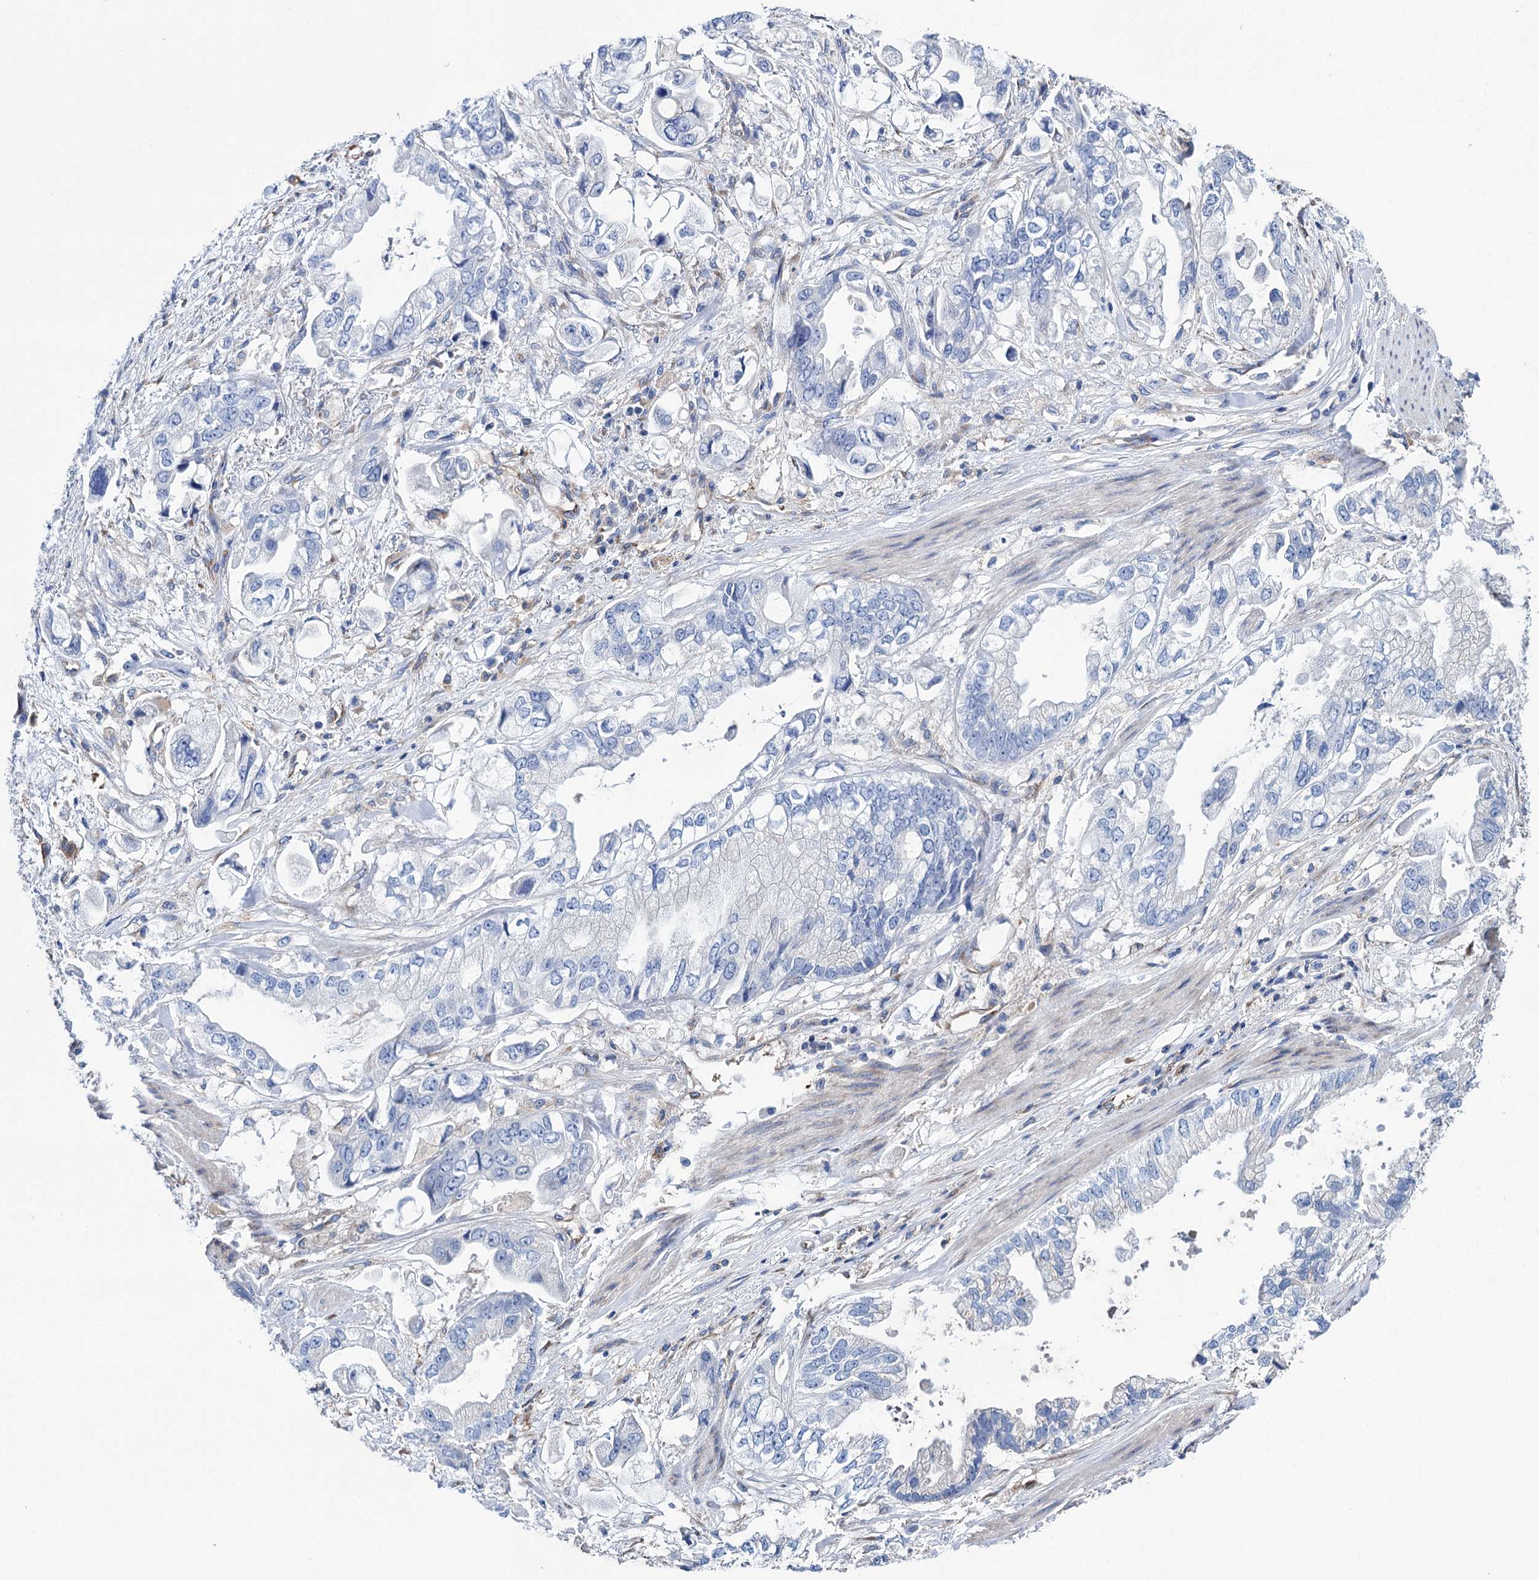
{"staining": {"intensity": "negative", "quantity": "none", "location": "none"}, "tissue": "stomach cancer", "cell_type": "Tumor cells", "image_type": "cancer", "snomed": [{"axis": "morphology", "description": "Adenocarcinoma, NOS"}, {"axis": "topography", "description": "Stomach"}], "caption": "A high-resolution image shows immunohistochemistry staining of stomach cancer, which displays no significant expression in tumor cells. Brightfield microscopy of IHC stained with DAB (brown) and hematoxylin (blue), captured at high magnification.", "gene": "SCPEP1", "patient": {"sex": "male", "age": 62}}